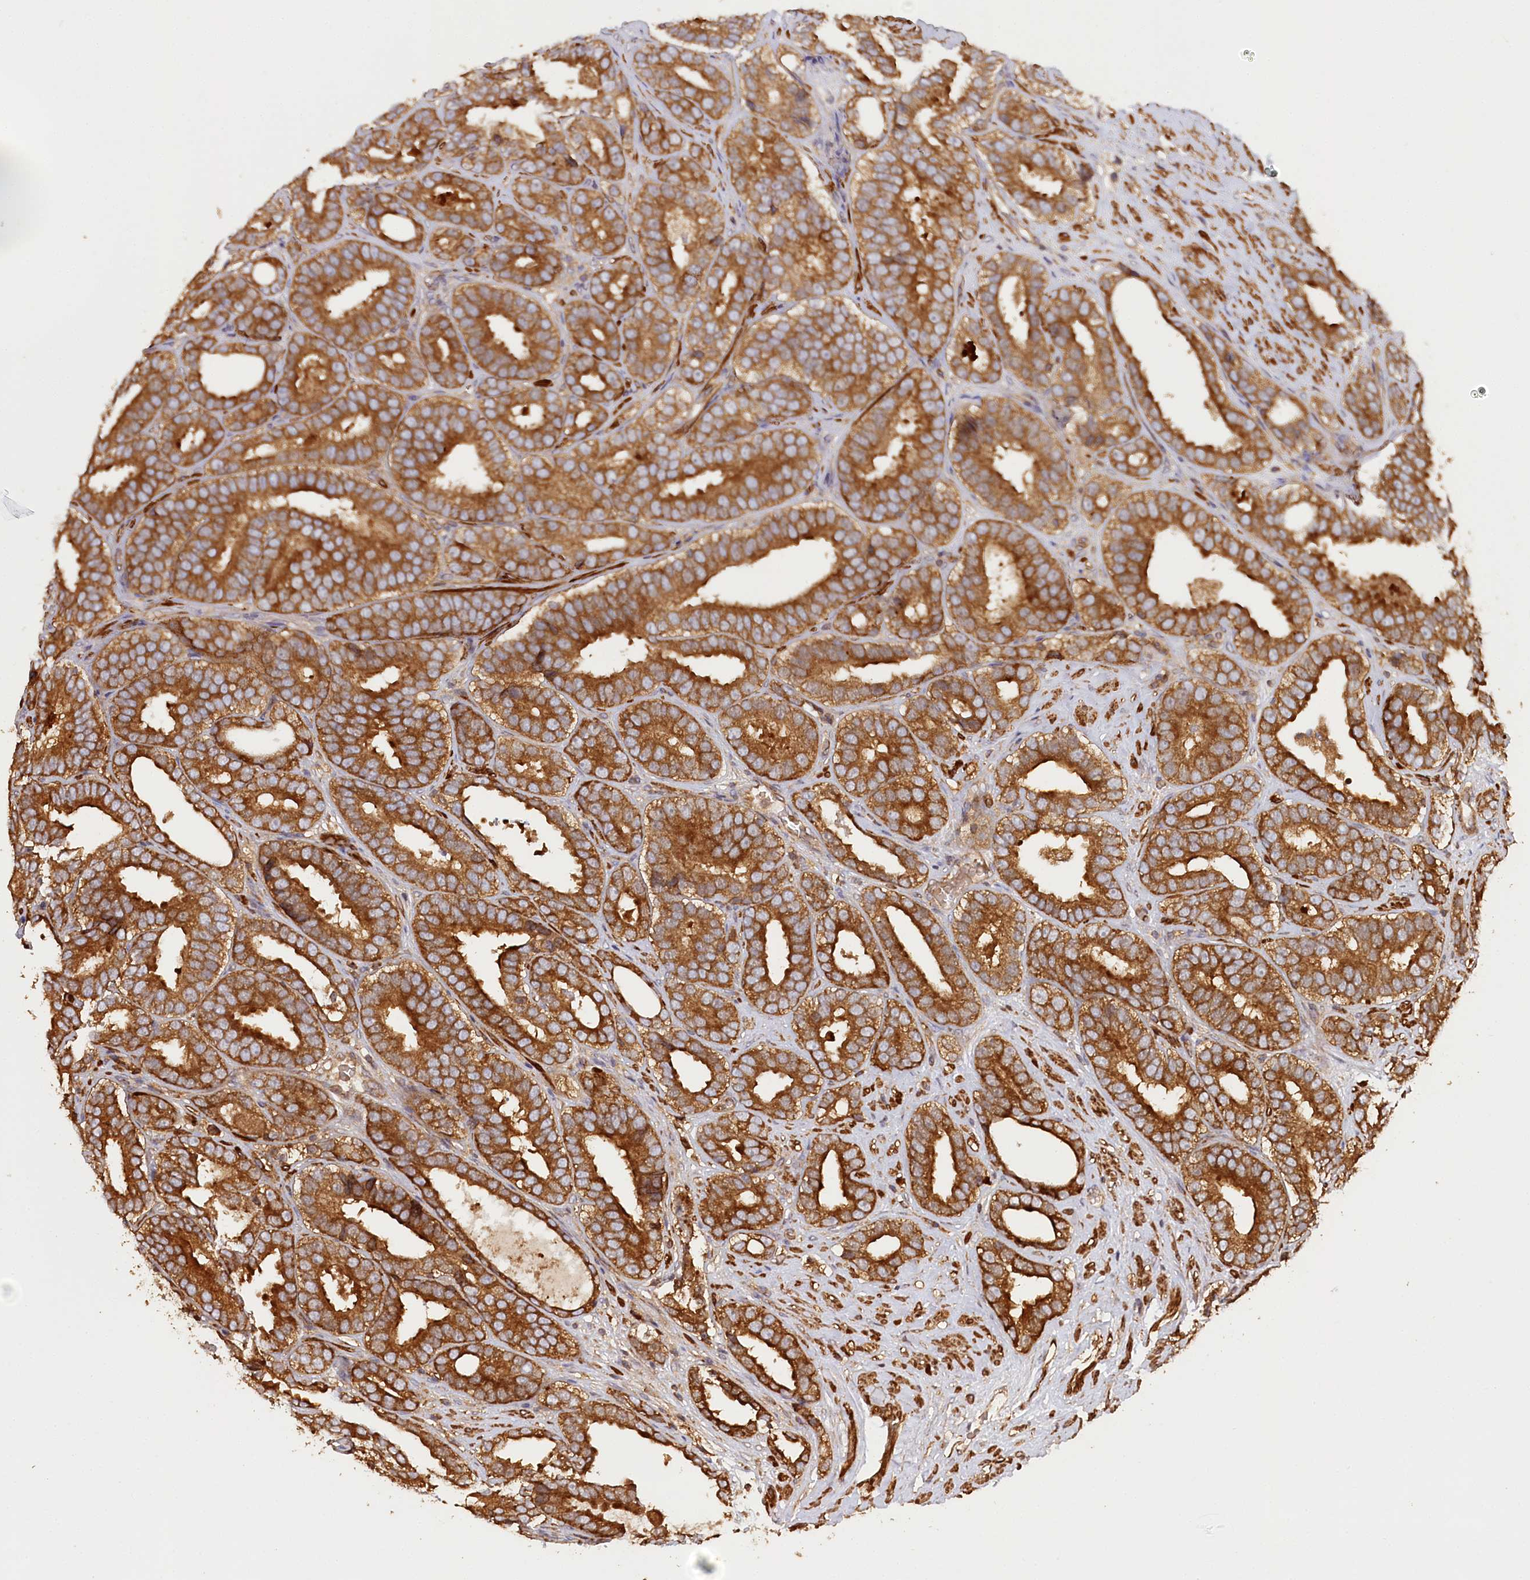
{"staining": {"intensity": "strong", "quantity": ">75%", "location": "cytoplasmic/membranous"}, "tissue": "prostate cancer", "cell_type": "Tumor cells", "image_type": "cancer", "snomed": [{"axis": "morphology", "description": "Adenocarcinoma, High grade"}, {"axis": "topography", "description": "Prostate"}], "caption": "This photomicrograph demonstrates immunohistochemistry staining of adenocarcinoma (high-grade) (prostate), with high strong cytoplasmic/membranous expression in approximately >75% of tumor cells.", "gene": "PAIP2", "patient": {"sex": "male", "age": 56}}